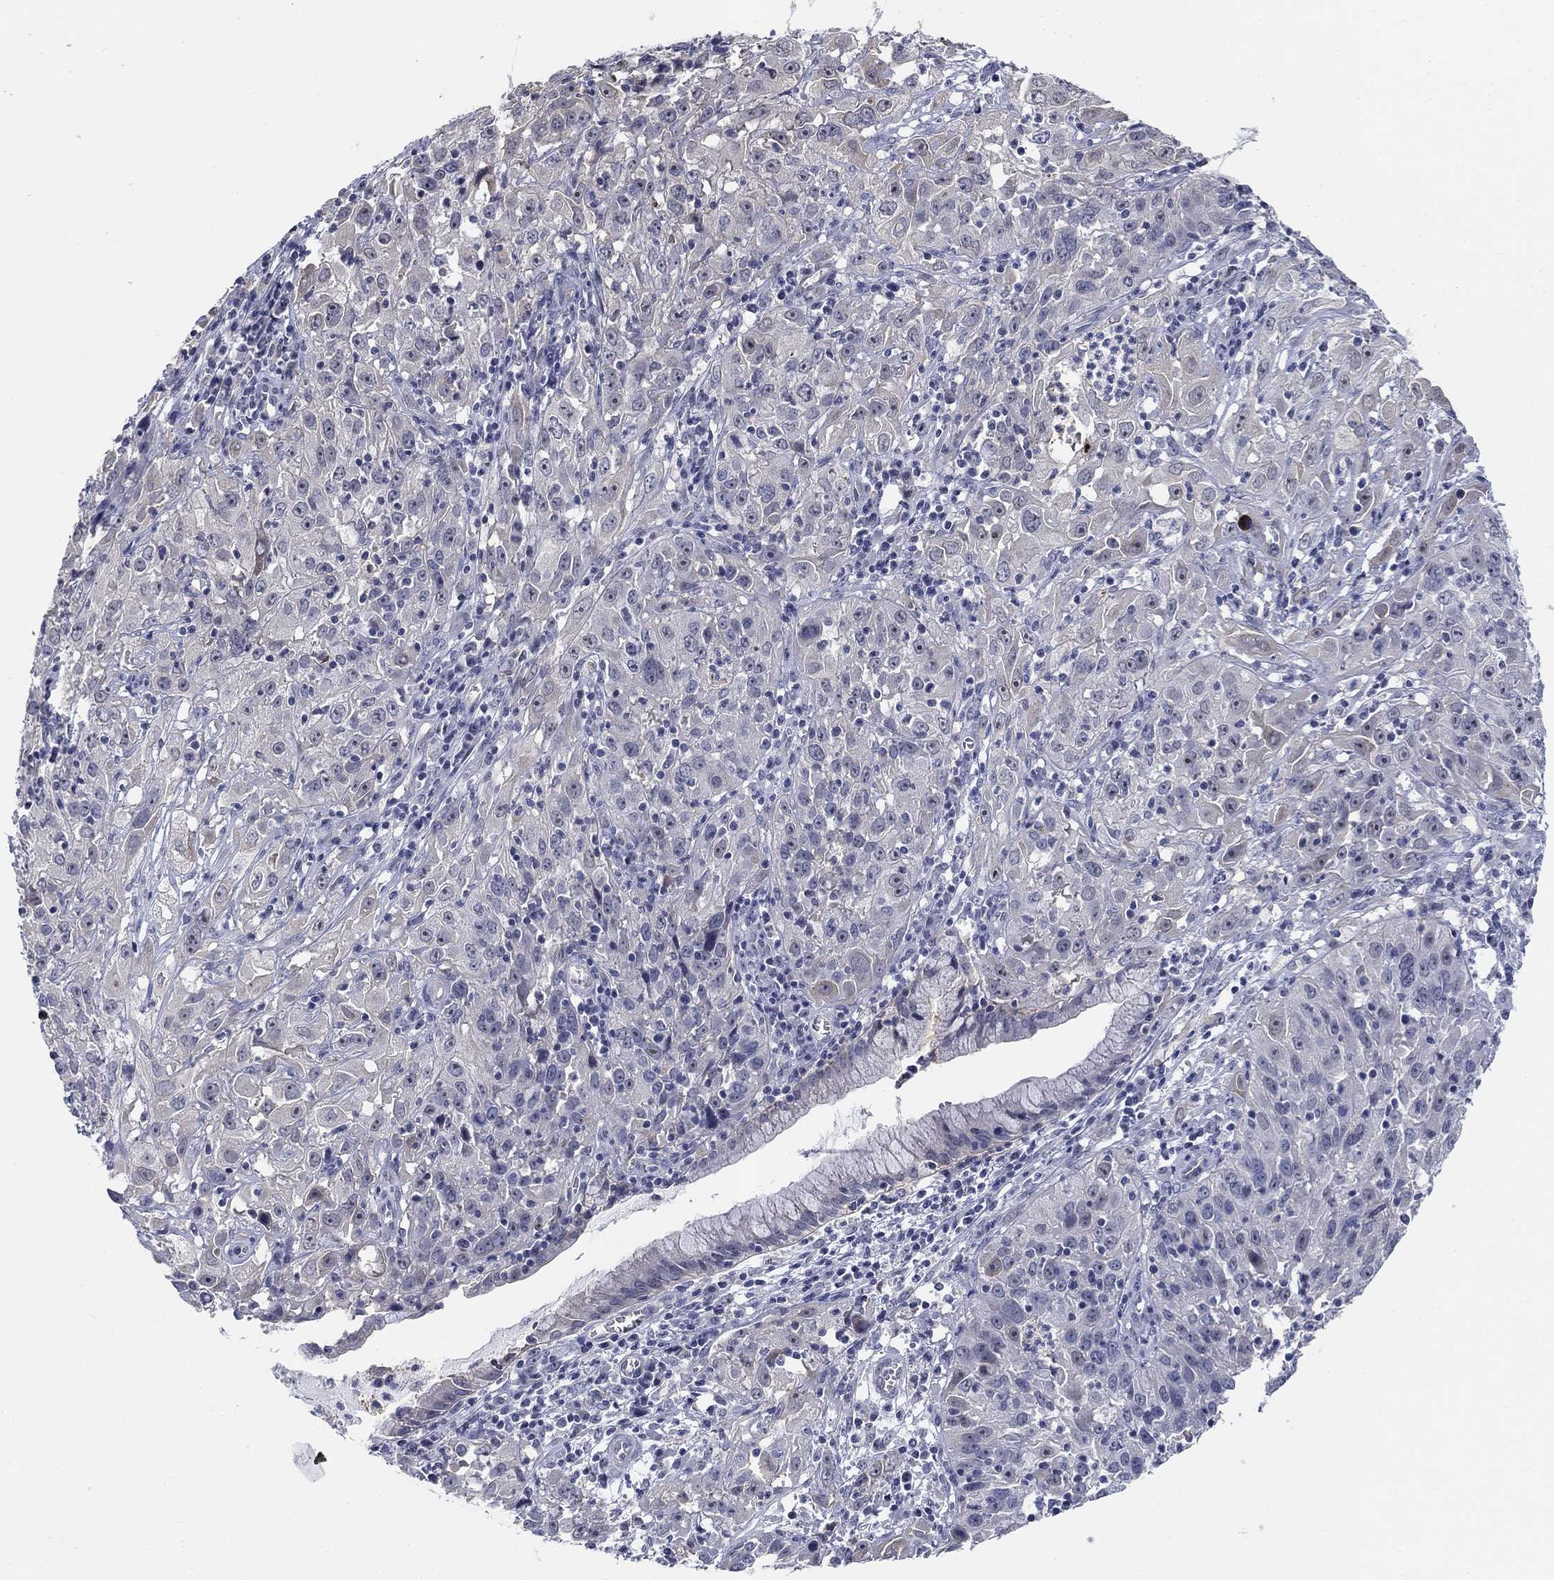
{"staining": {"intensity": "negative", "quantity": "none", "location": "none"}, "tissue": "cervical cancer", "cell_type": "Tumor cells", "image_type": "cancer", "snomed": [{"axis": "morphology", "description": "Squamous cell carcinoma, NOS"}, {"axis": "topography", "description": "Cervix"}], "caption": "Micrograph shows no protein positivity in tumor cells of cervical squamous cell carcinoma tissue.", "gene": "SMIM18", "patient": {"sex": "female", "age": 32}}